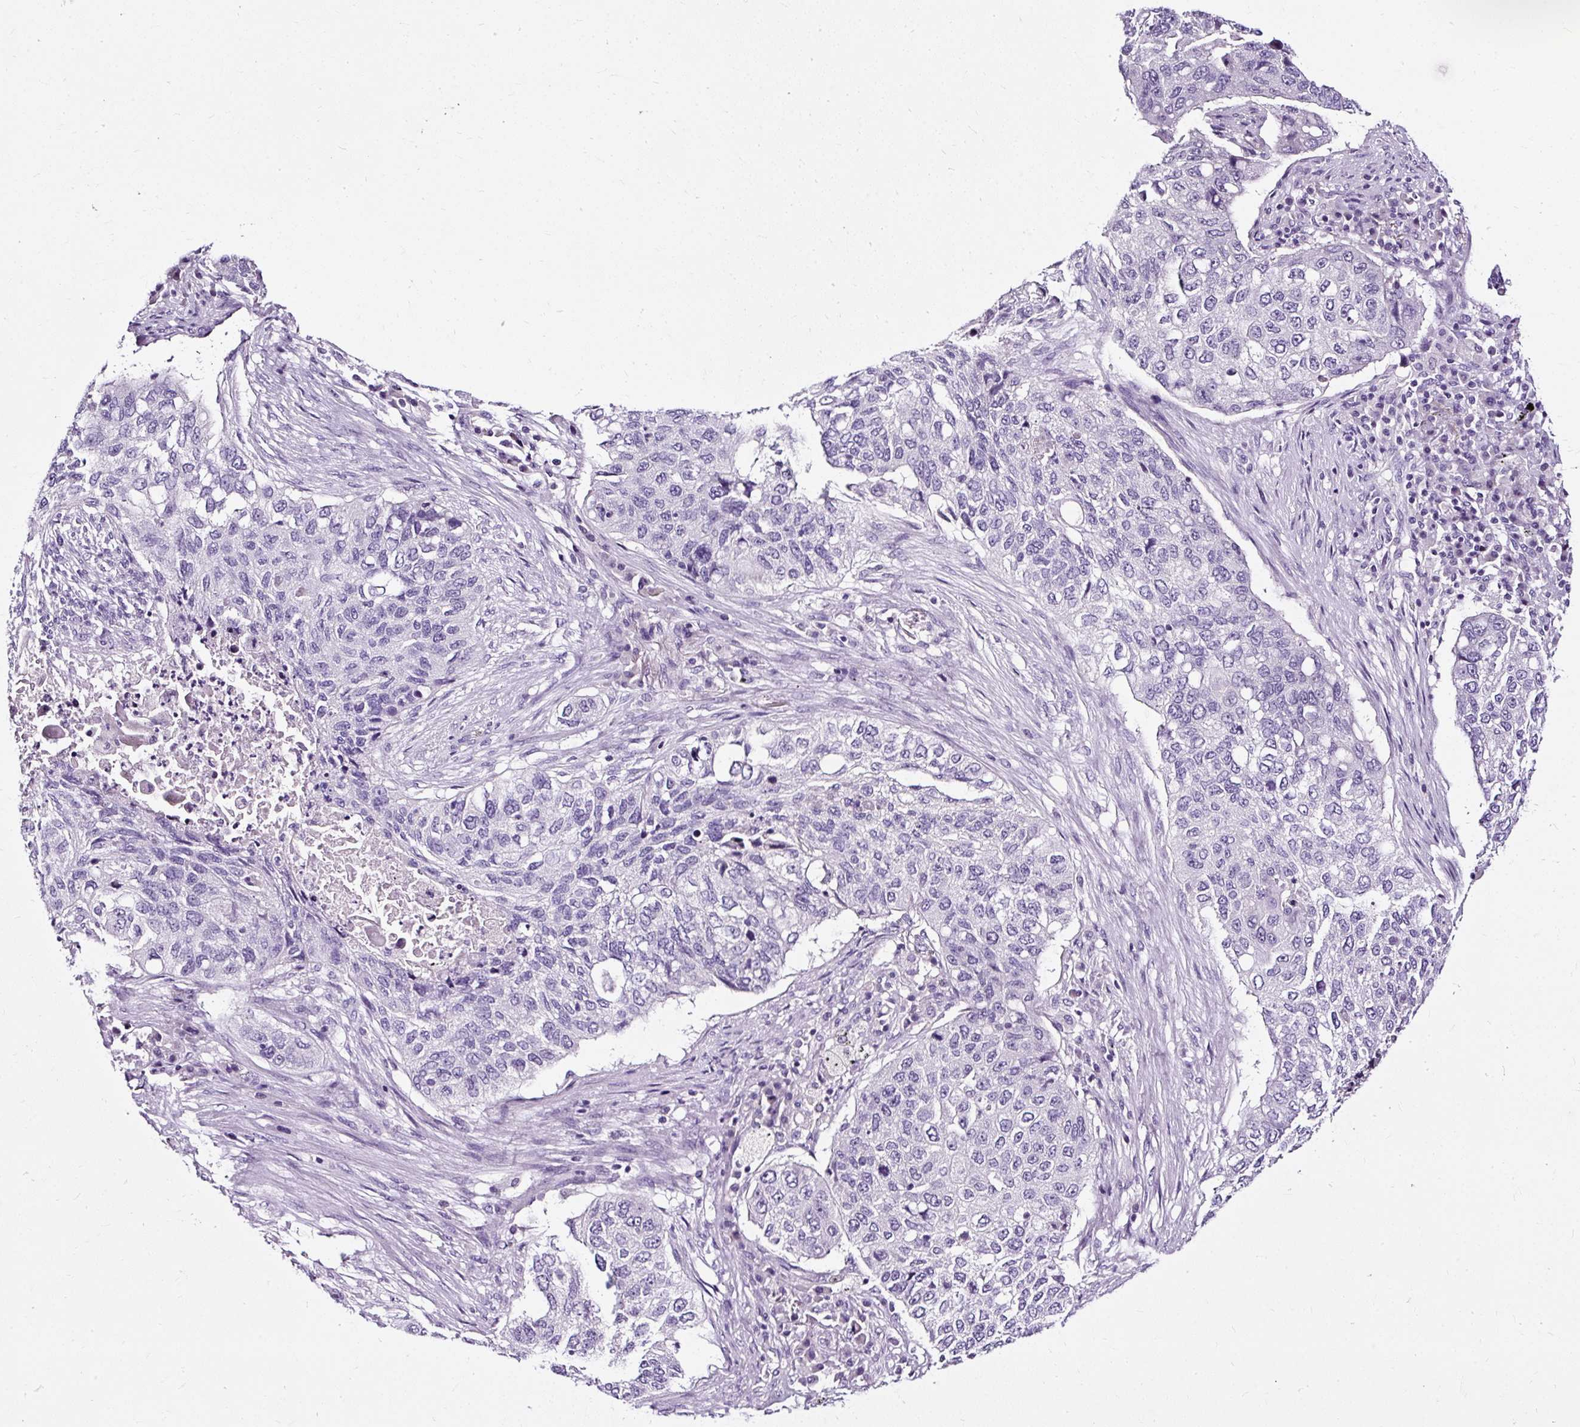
{"staining": {"intensity": "negative", "quantity": "none", "location": "none"}, "tissue": "lung cancer", "cell_type": "Tumor cells", "image_type": "cancer", "snomed": [{"axis": "morphology", "description": "Squamous cell carcinoma, NOS"}, {"axis": "topography", "description": "Lung"}], "caption": "Immunohistochemistry (IHC) of lung cancer (squamous cell carcinoma) demonstrates no staining in tumor cells.", "gene": "ATP2A1", "patient": {"sex": "female", "age": 63}}